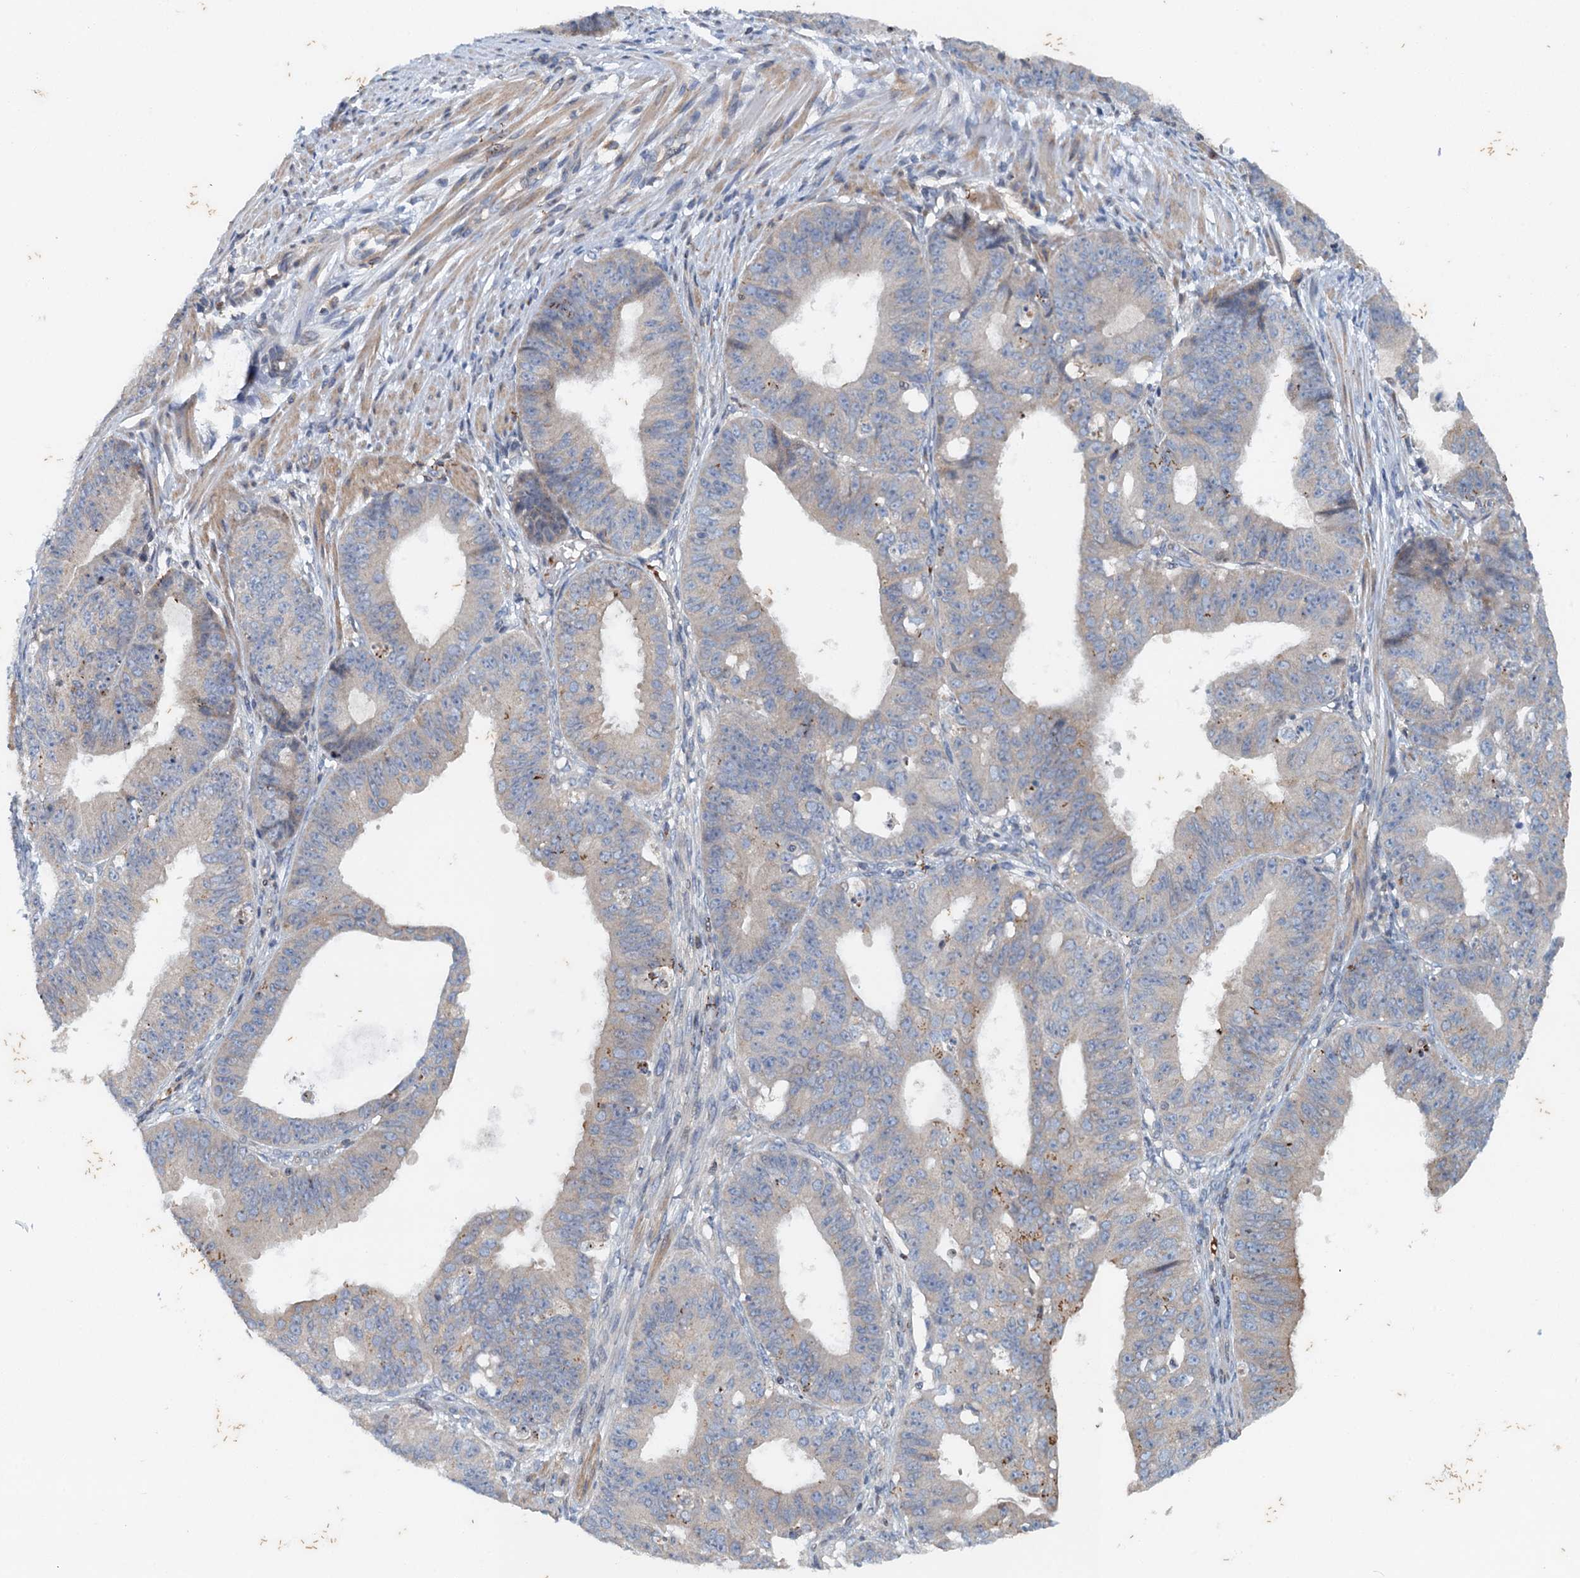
{"staining": {"intensity": "moderate", "quantity": "<25%", "location": "cytoplasmic/membranous"}, "tissue": "ovarian cancer", "cell_type": "Tumor cells", "image_type": "cancer", "snomed": [{"axis": "morphology", "description": "Carcinoma, endometroid"}, {"axis": "topography", "description": "Appendix"}, {"axis": "topography", "description": "Ovary"}], "caption": "Immunohistochemistry (IHC) (DAB) staining of ovarian endometroid carcinoma exhibits moderate cytoplasmic/membranous protein staining in approximately <25% of tumor cells.", "gene": "NBEA", "patient": {"sex": "female", "age": 42}}